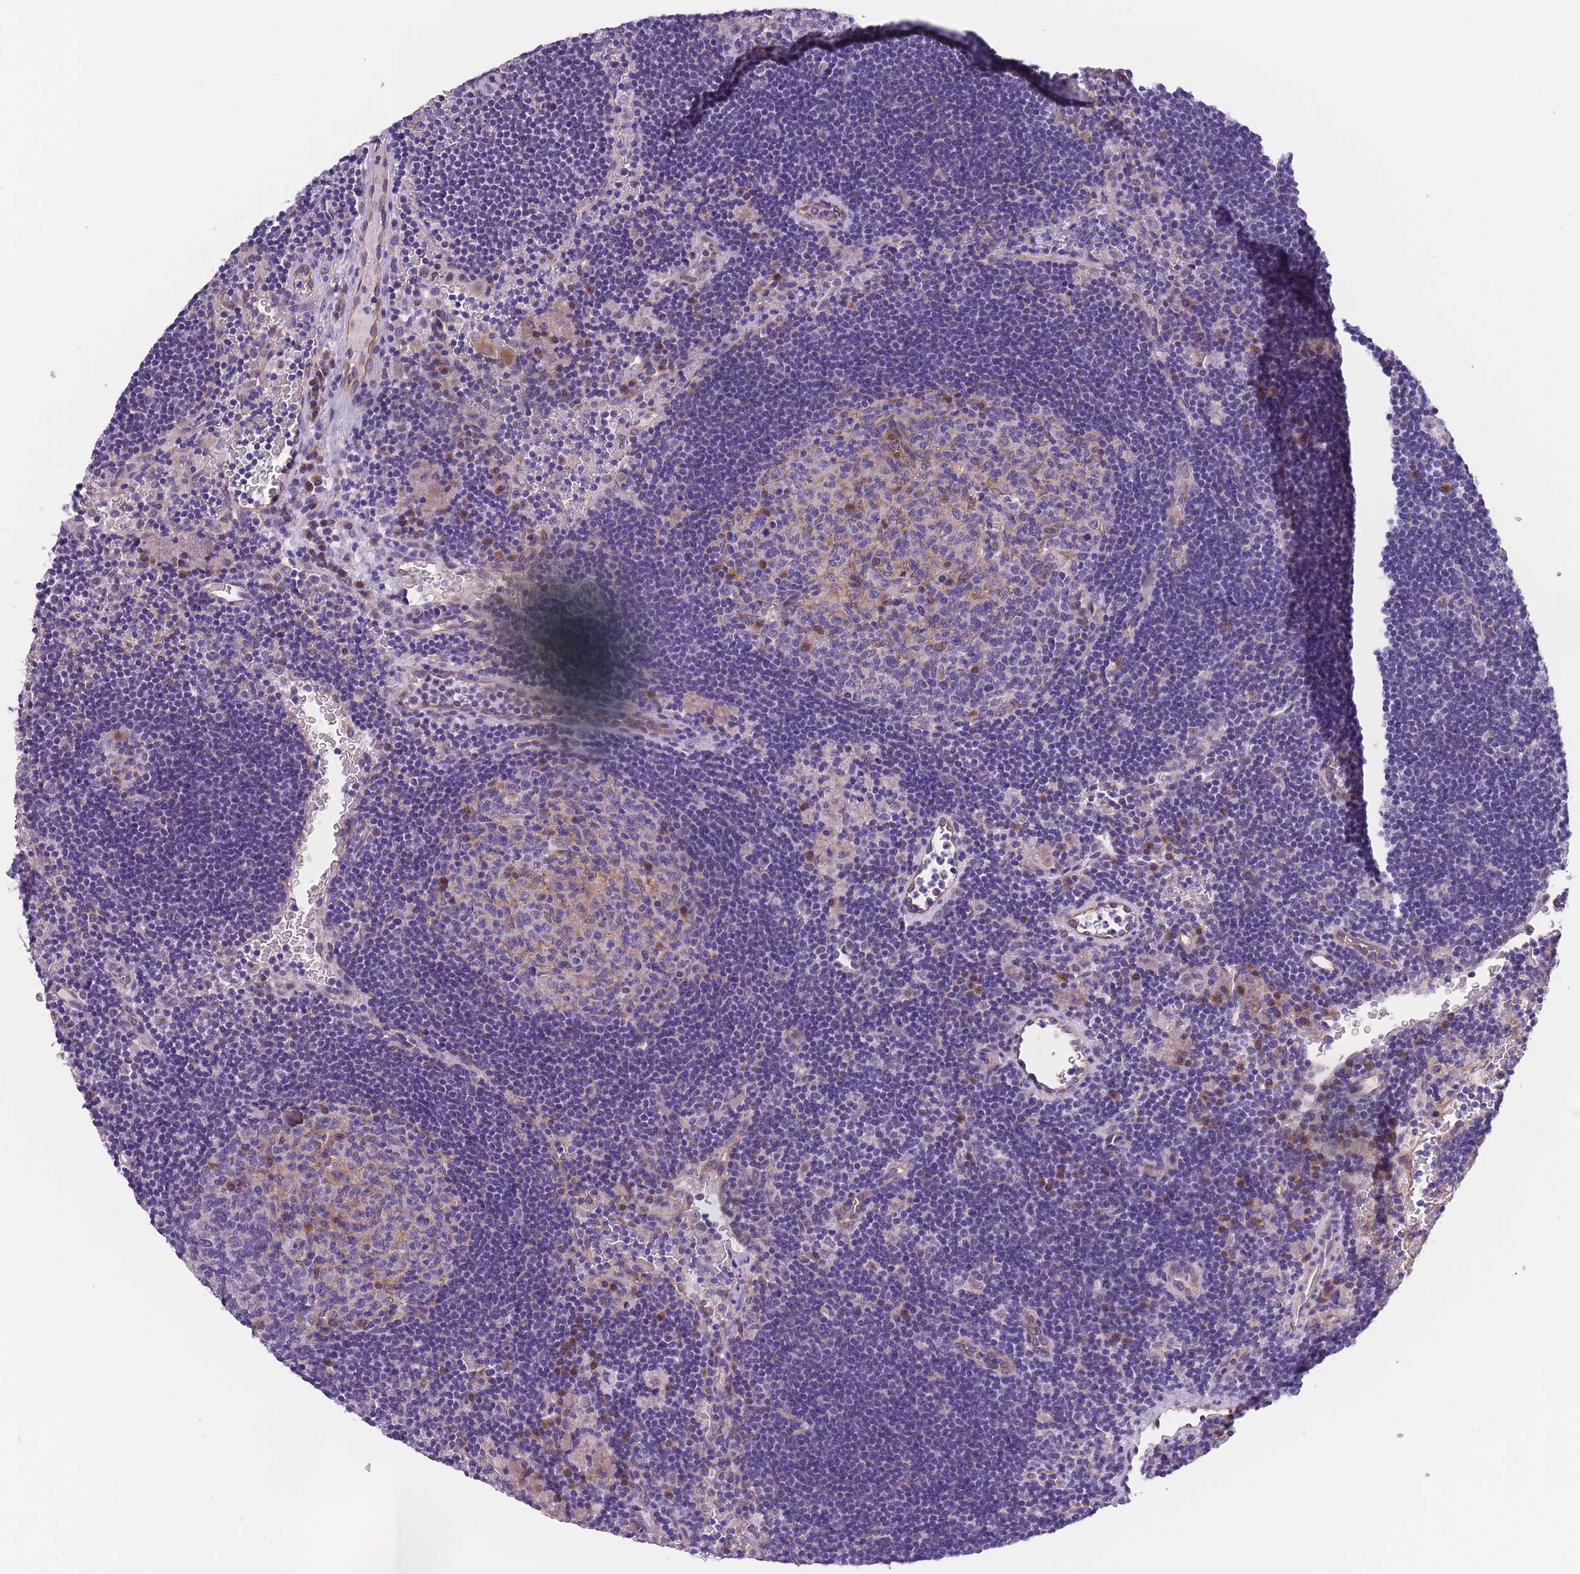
{"staining": {"intensity": "moderate", "quantity": "<25%", "location": "cytoplasmic/membranous"}, "tissue": "lymph node", "cell_type": "Germinal center cells", "image_type": "normal", "snomed": [{"axis": "morphology", "description": "Normal tissue, NOS"}, {"axis": "topography", "description": "Lymph node"}], "caption": "DAB immunohistochemical staining of normal lymph node exhibits moderate cytoplasmic/membranous protein staining in approximately <25% of germinal center cells.", "gene": "WWOX", "patient": {"sex": "male", "age": 62}}